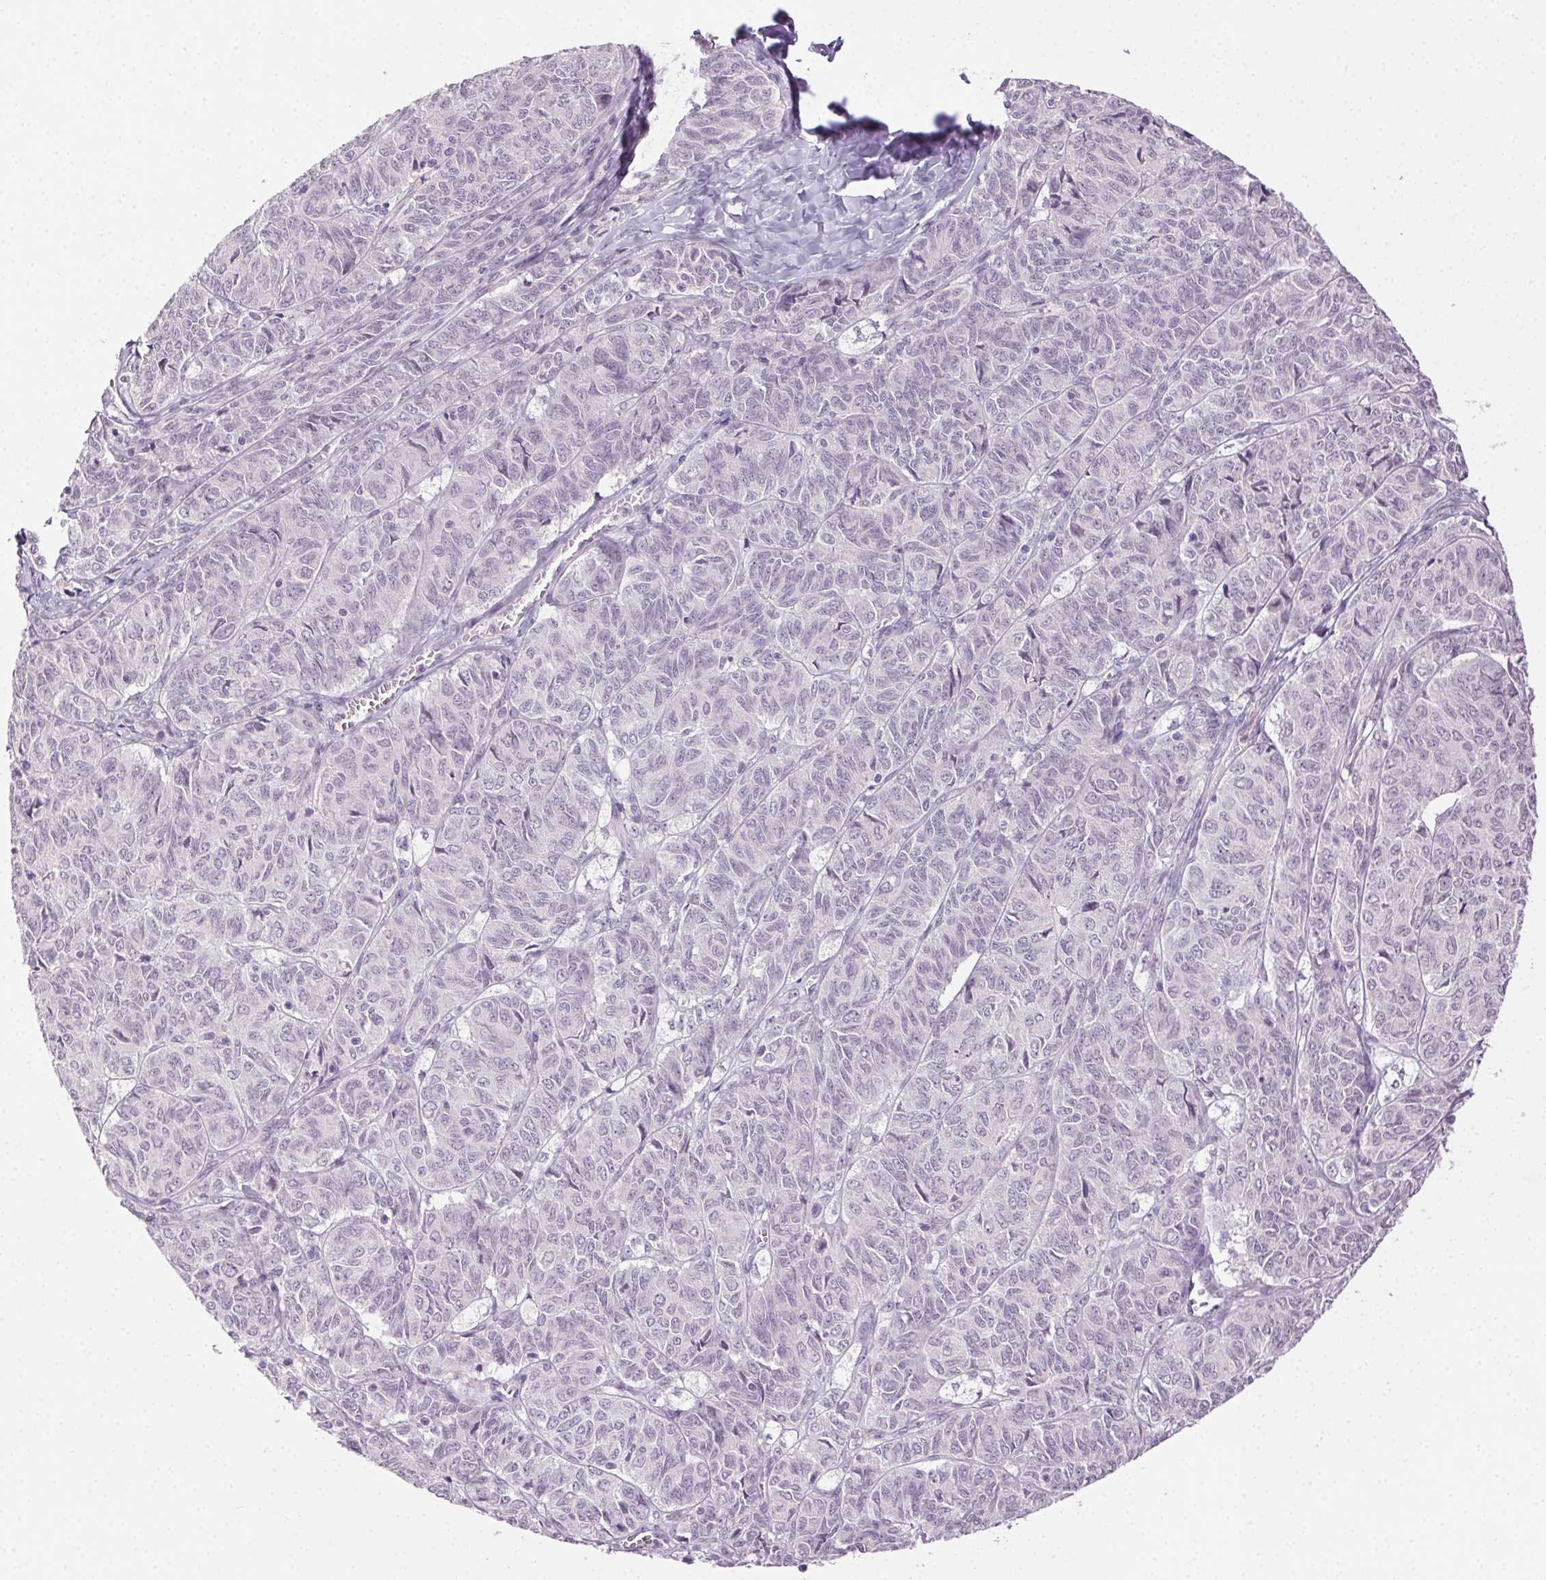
{"staining": {"intensity": "negative", "quantity": "none", "location": "none"}, "tissue": "ovarian cancer", "cell_type": "Tumor cells", "image_type": "cancer", "snomed": [{"axis": "morphology", "description": "Carcinoma, endometroid"}, {"axis": "topography", "description": "Ovary"}], "caption": "Human endometroid carcinoma (ovarian) stained for a protein using immunohistochemistry exhibits no positivity in tumor cells.", "gene": "CLDN10", "patient": {"sex": "female", "age": 80}}